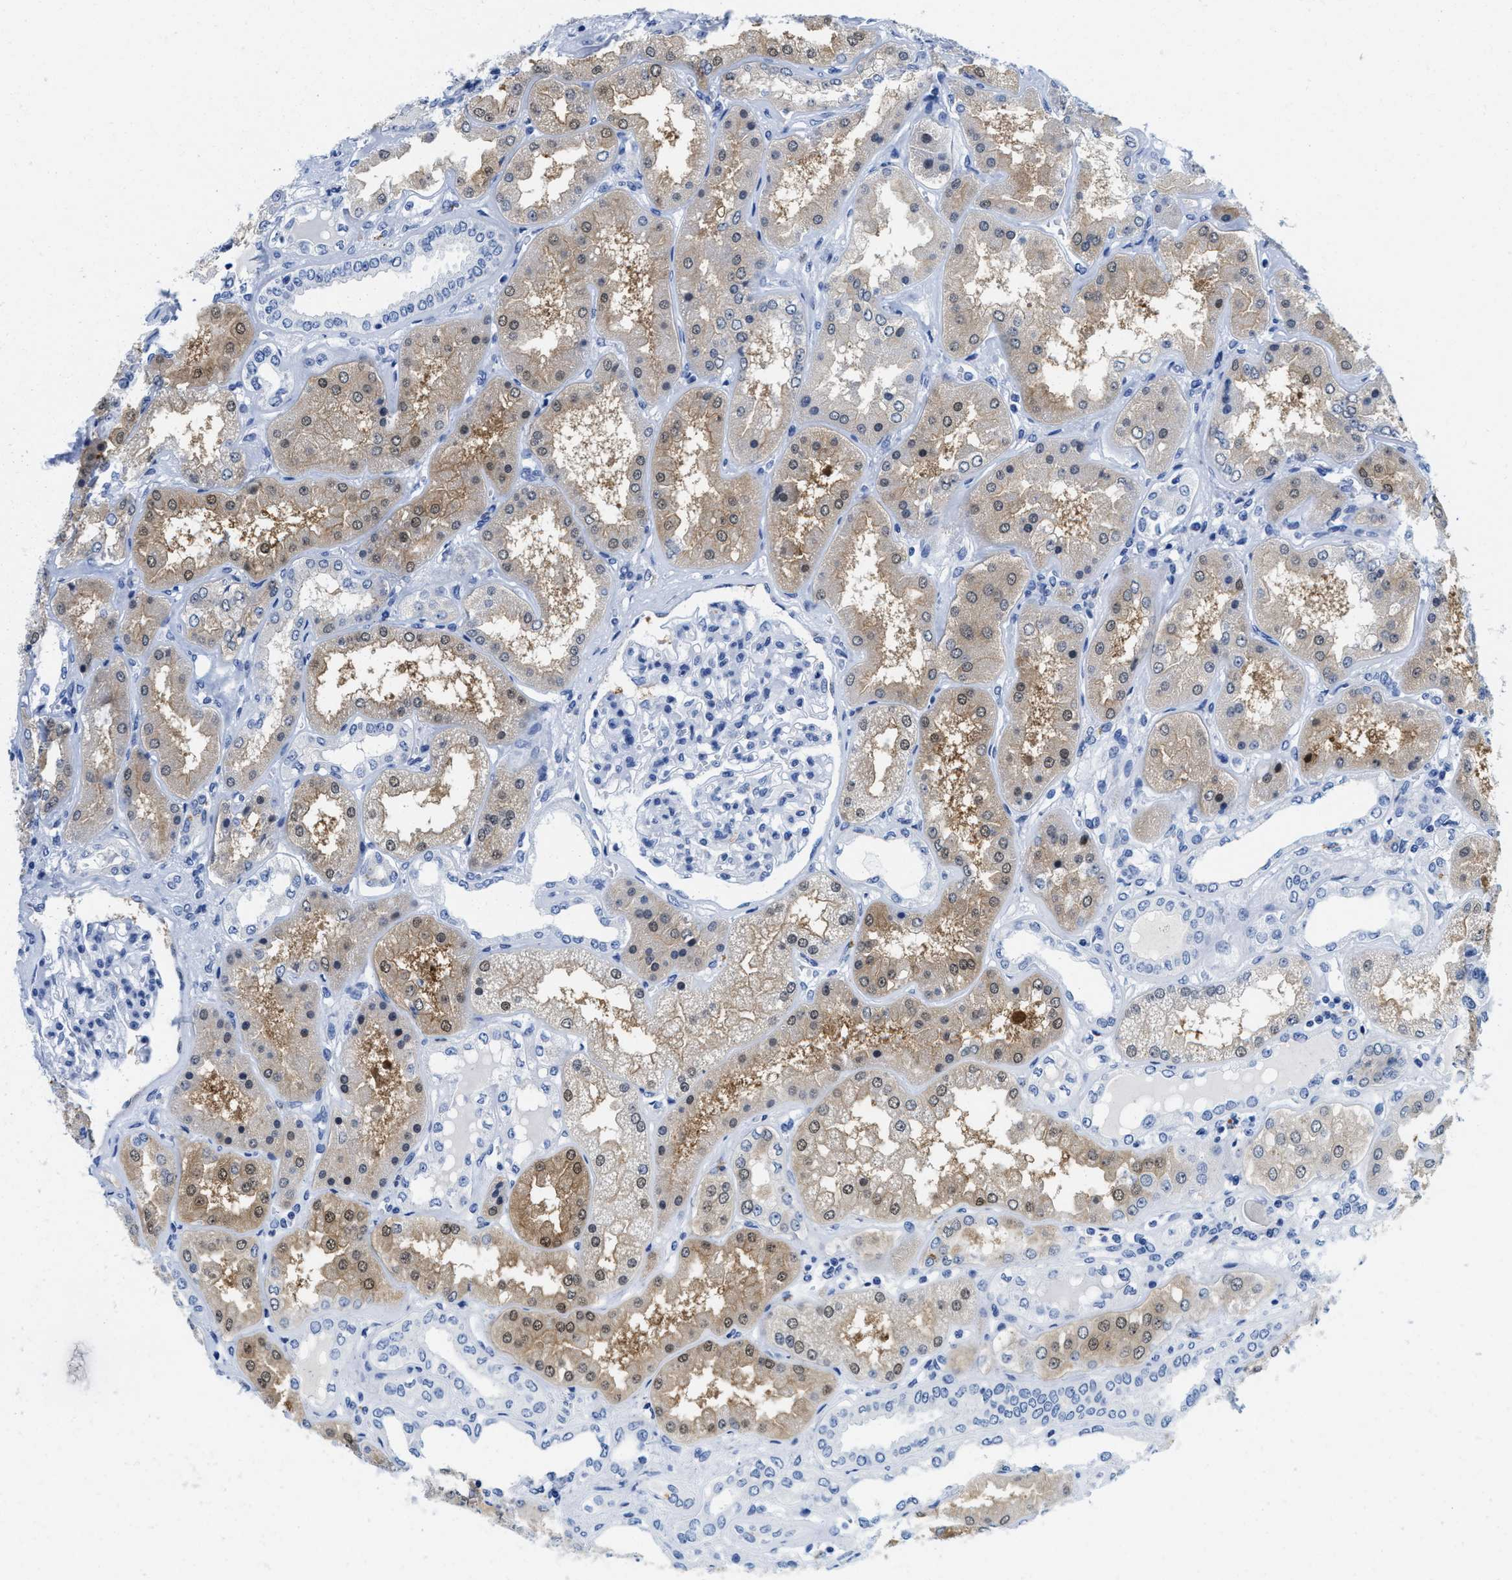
{"staining": {"intensity": "negative", "quantity": "none", "location": "none"}, "tissue": "kidney", "cell_type": "Cells in glomeruli", "image_type": "normal", "snomed": [{"axis": "morphology", "description": "Normal tissue, NOS"}, {"axis": "topography", "description": "Kidney"}], "caption": "IHC photomicrograph of normal kidney stained for a protein (brown), which shows no positivity in cells in glomeruli.", "gene": "TTC3", "patient": {"sex": "female", "age": 56}}